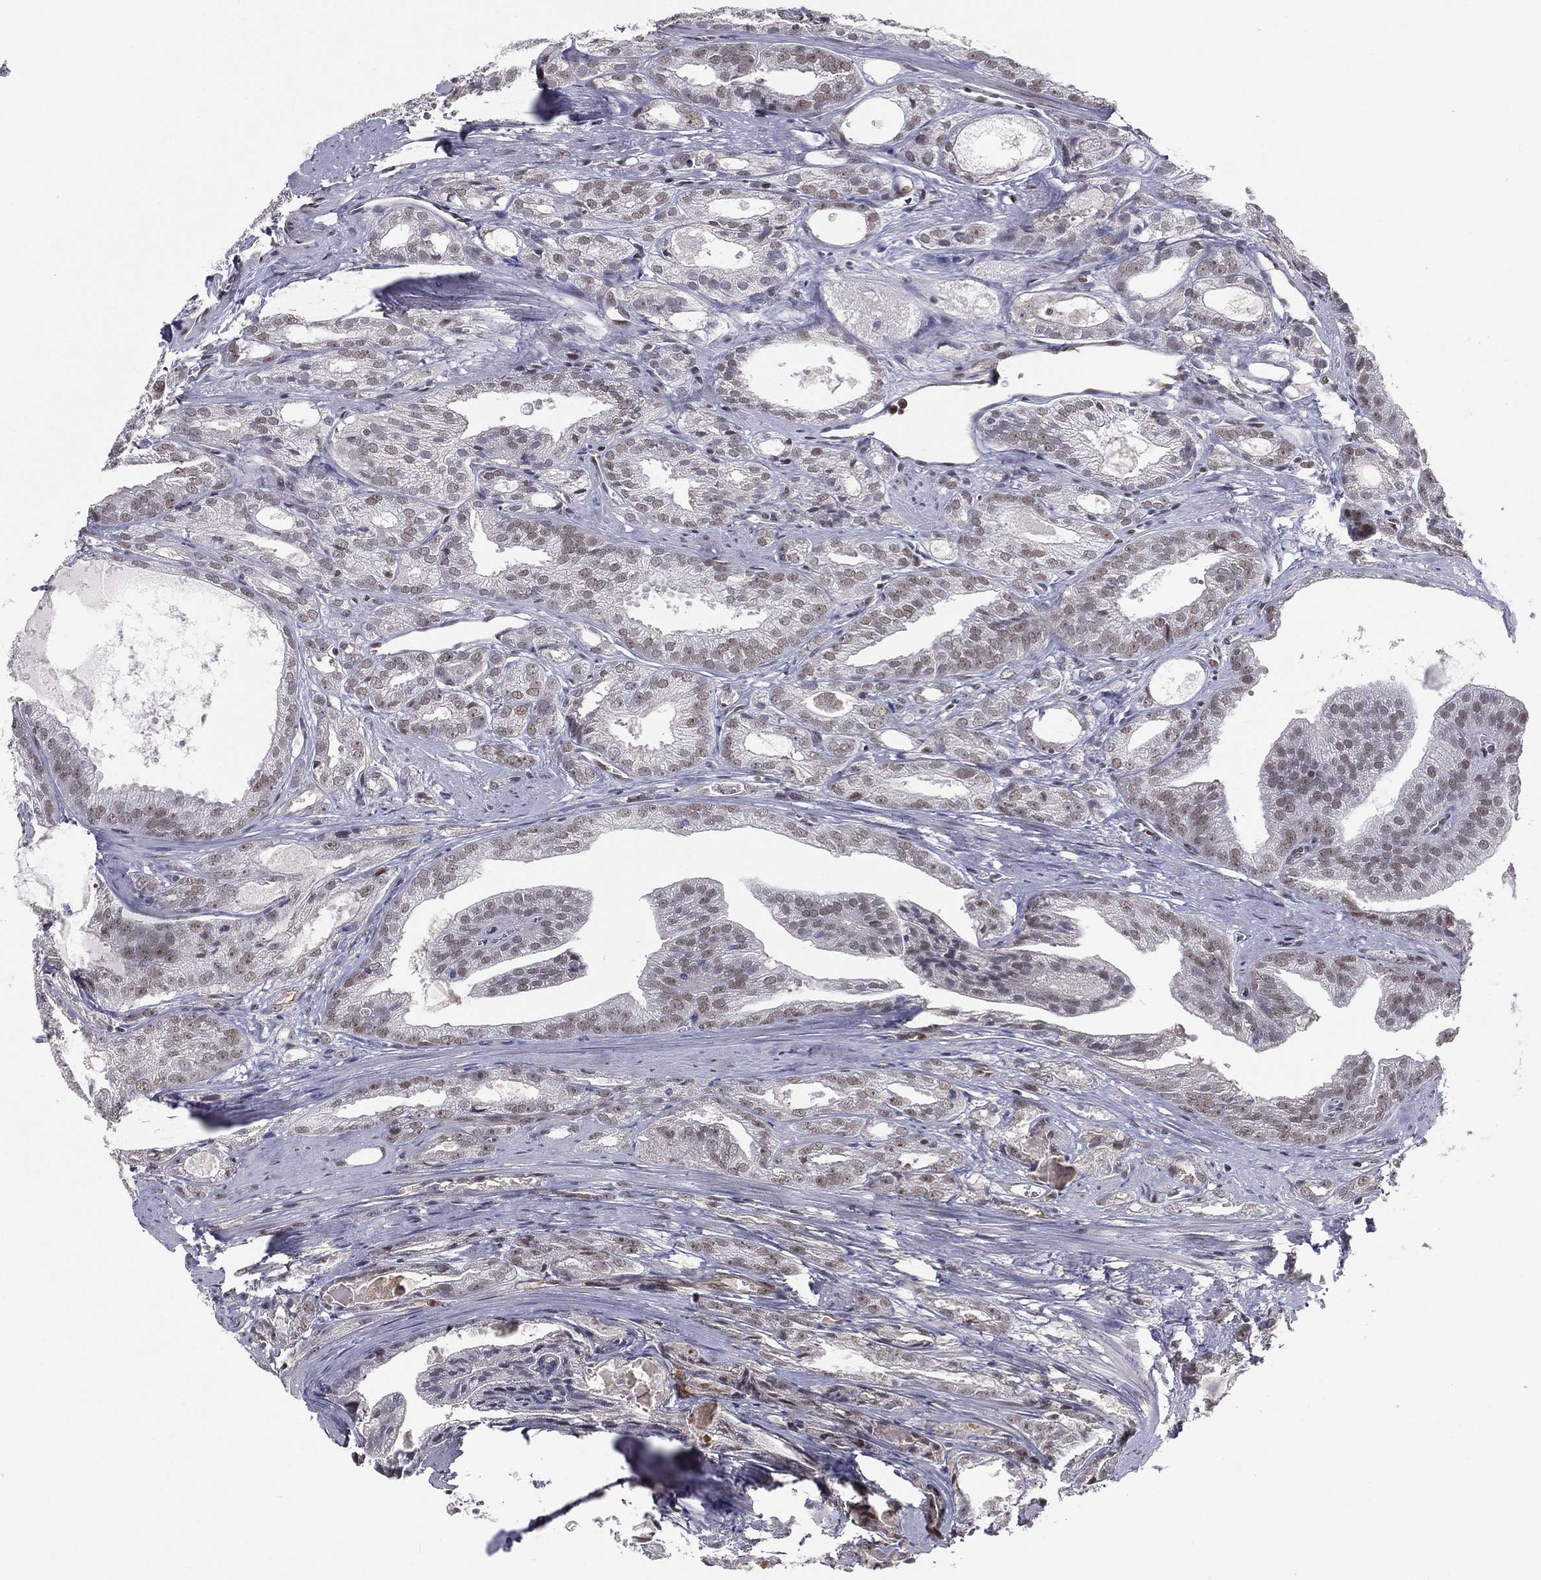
{"staining": {"intensity": "moderate", "quantity": "<25%", "location": "nuclear"}, "tissue": "prostate cancer", "cell_type": "Tumor cells", "image_type": "cancer", "snomed": [{"axis": "morphology", "description": "Adenocarcinoma, NOS"}, {"axis": "morphology", "description": "Adenocarcinoma, High grade"}, {"axis": "topography", "description": "Prostate"}], "caption": "Prostate cancer stained for a protein (brown) displays moderate nuclear positive positivity in about <25% of tumor cells.", "gene": "GPALPP1", "patient": {"sex": "male", "age": 70}}